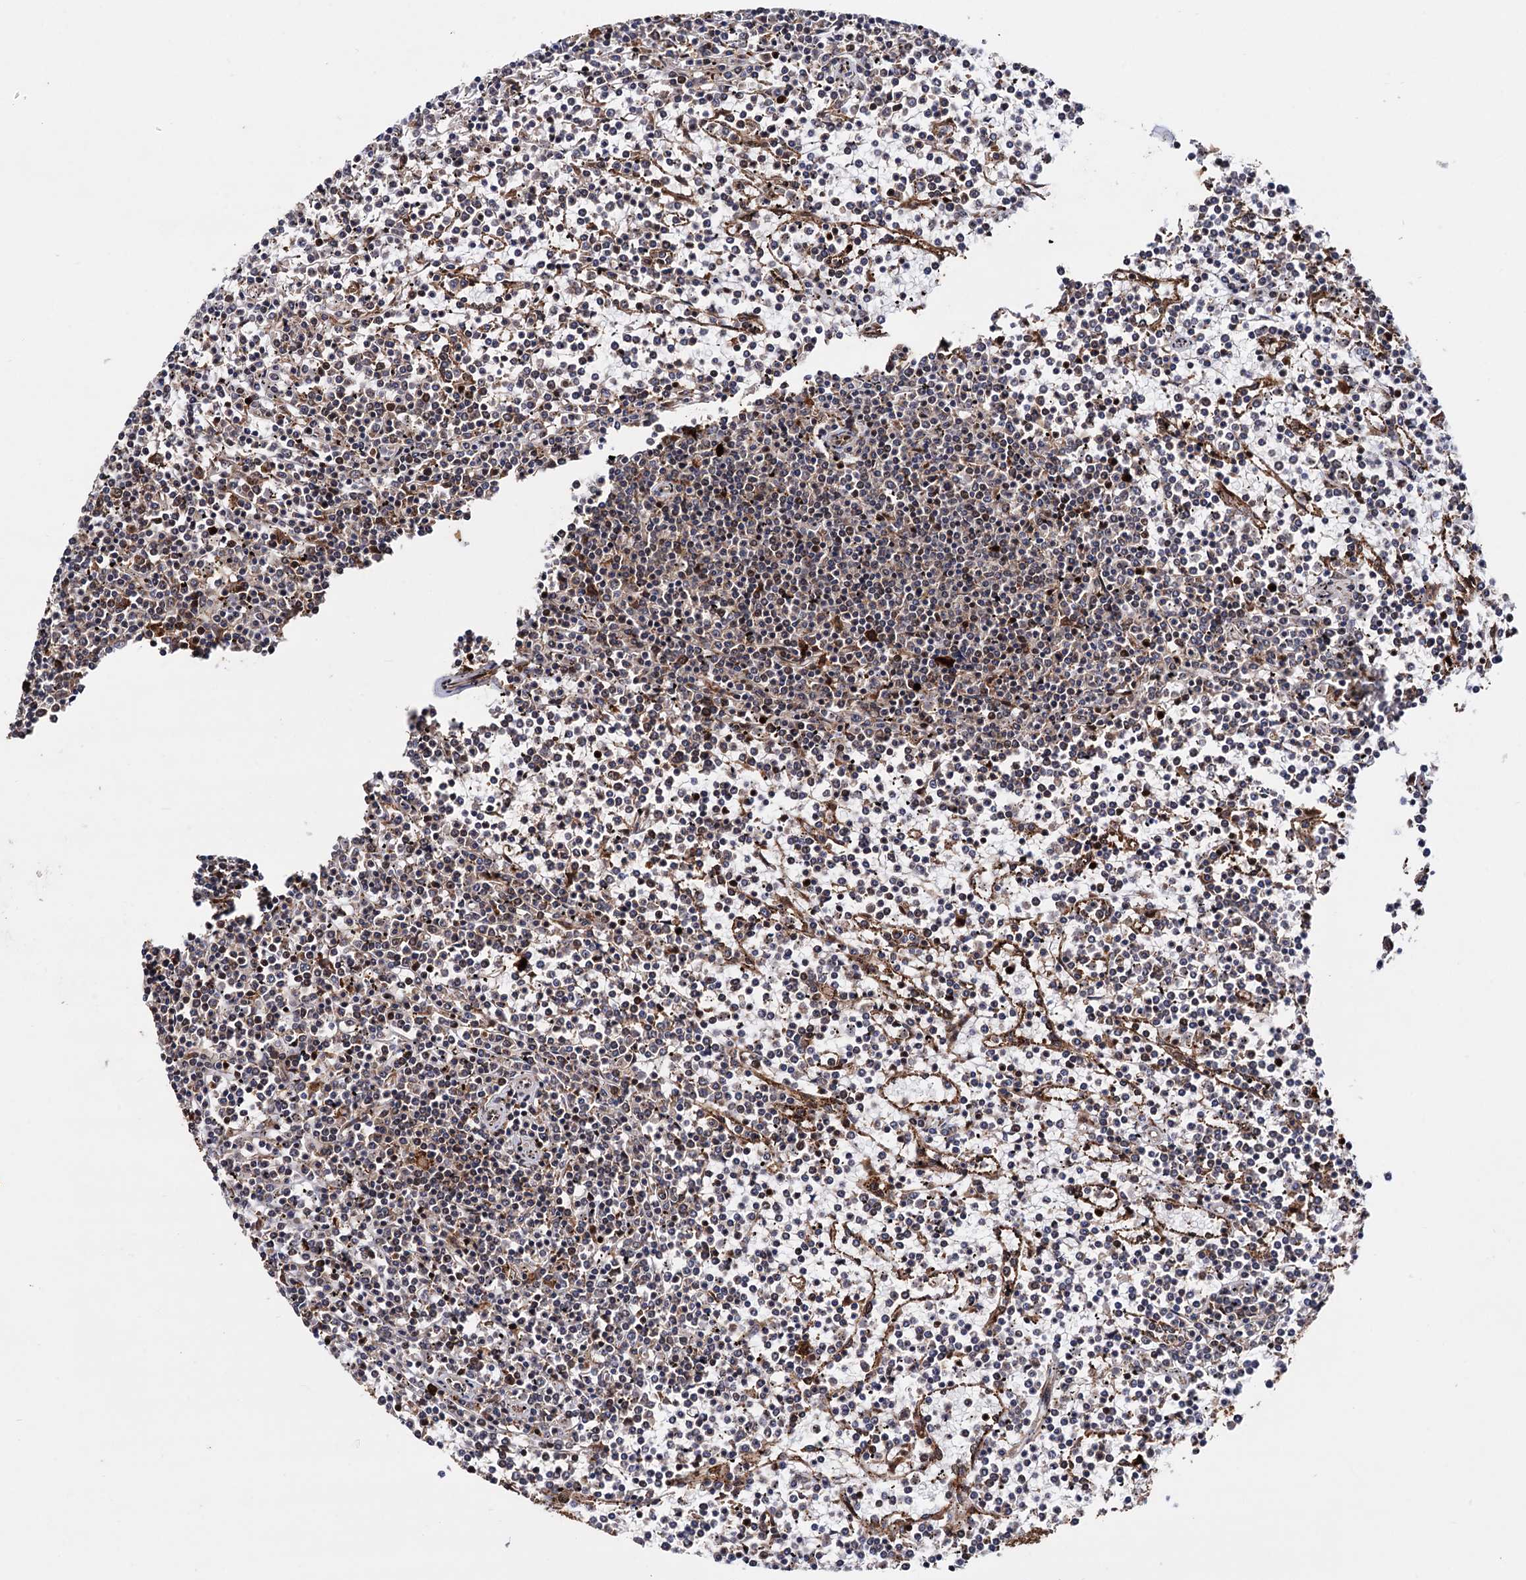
{"staining": {"intensity": "moderate", "quantity": "<25%", "location": "nuclear"}, "tissue": "lymphoma", "cell_type": "Tumor cells", "image_type": "cancer", "snomed": [{"axis": "morphology", "description": "Malignant lymphoma, non-Hodgkin's type, Low grade"}, {"axis": "topography", "description": "Spleen"}], "caption": "Malignant lymphoma, non-Hodgkin's type (low-grade) stained for a protein (brown) displays moderate nuclear positive staining in about <25% of tumor cells.", "gene": "PIGB", "patient": {"sex": "female", "age": 19}}